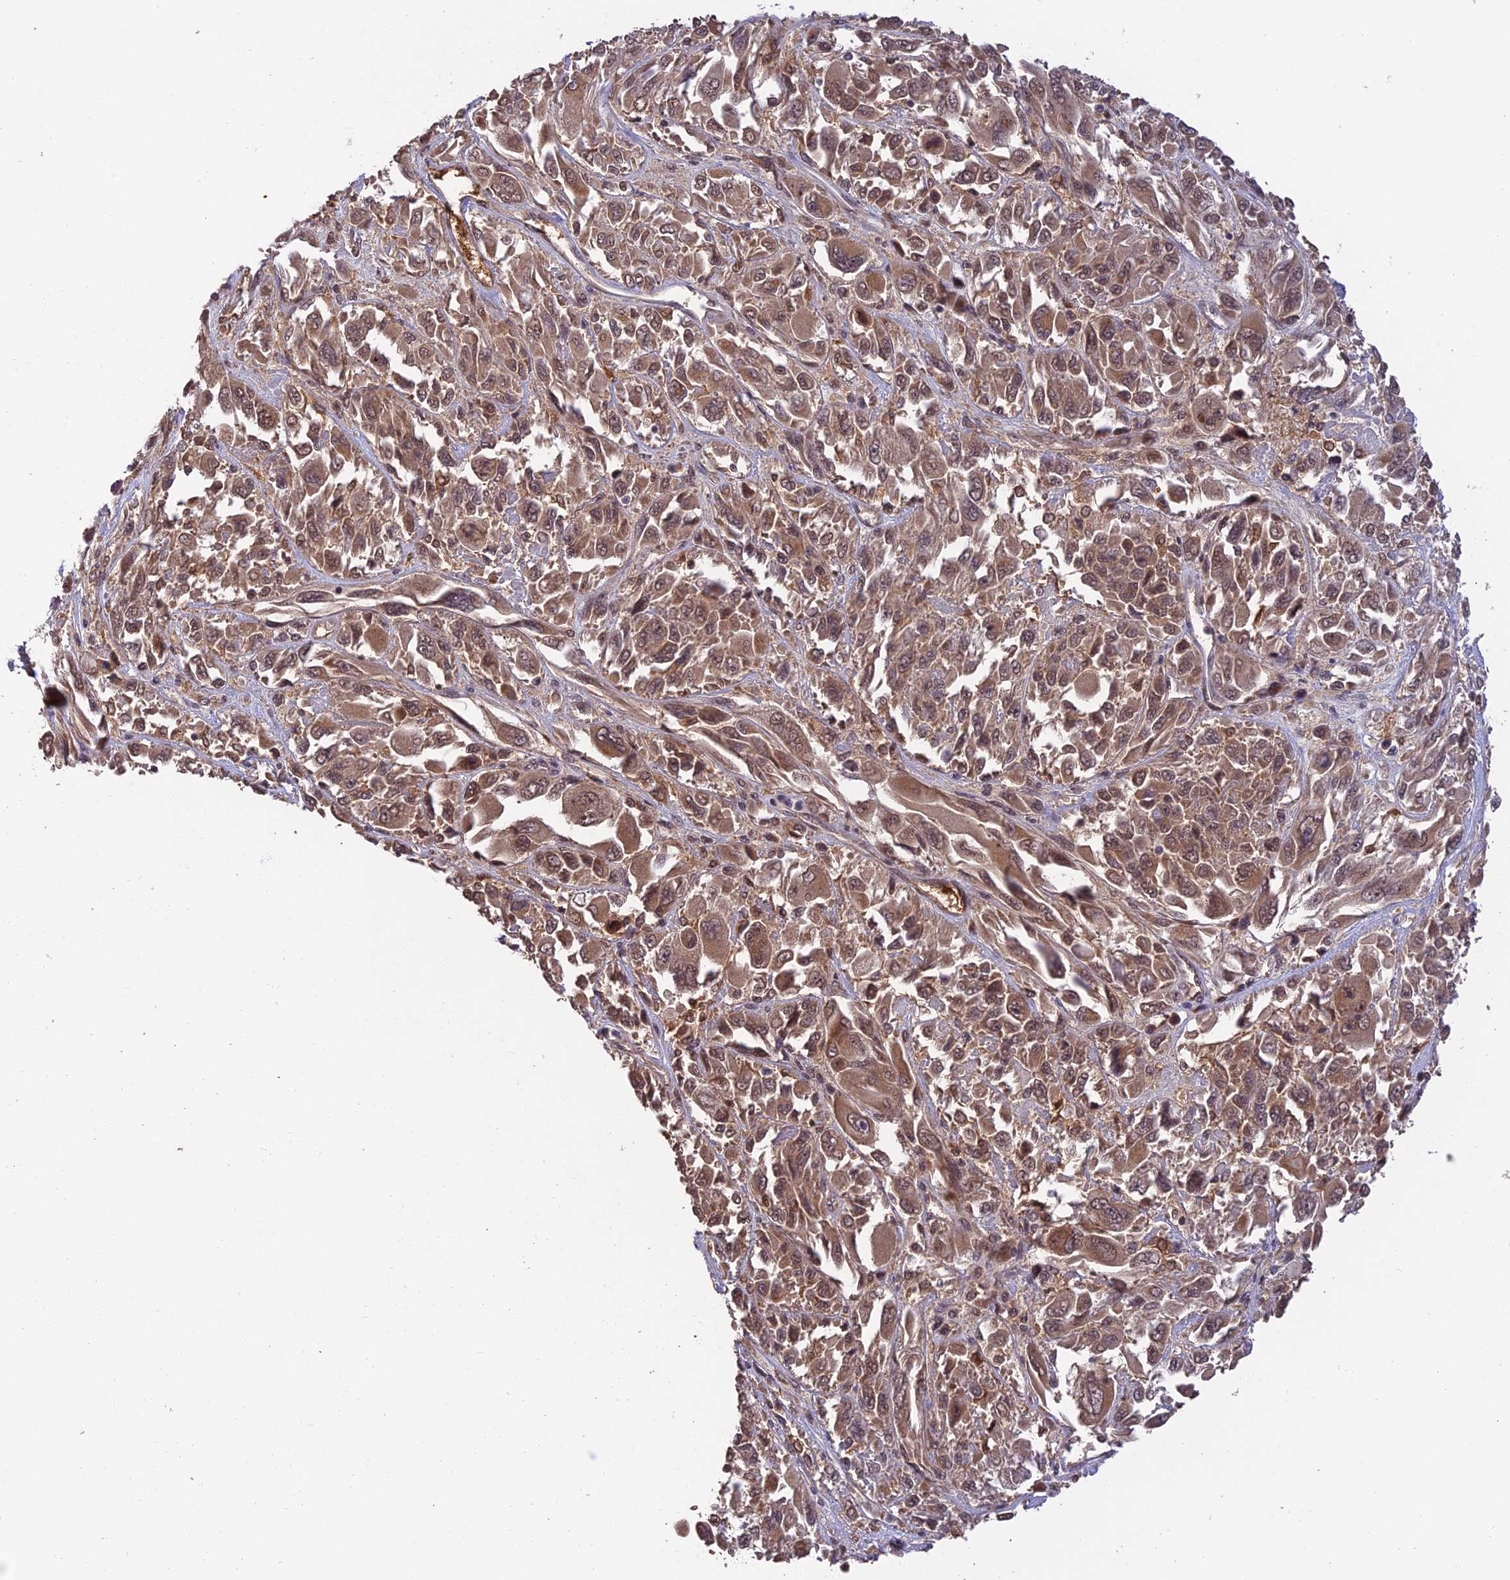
{"staining": {"intensity": "moderate", "quantity": ">75%", "location": "cytoplasmic/membranous,nuclear"}, "tissue": "melanoma", "cell_type": "Tumor cells", "image_type": "cancer", "snomed": [{"axis": "morphology", "description": "Malignant melanoma, NOS"}, {"axis": "topography", "description": "Skin"}], "caption": "Protein expression analysis of human melanoma reveals moderate cytoplasmic/membranous and nuclear expression in about >75% of tumor cells. Ihc stains the protein of interest in brown and the nuclei are stained blue.", "gene": "MNS1", "patient": {"sex": "female", "age": 91}}